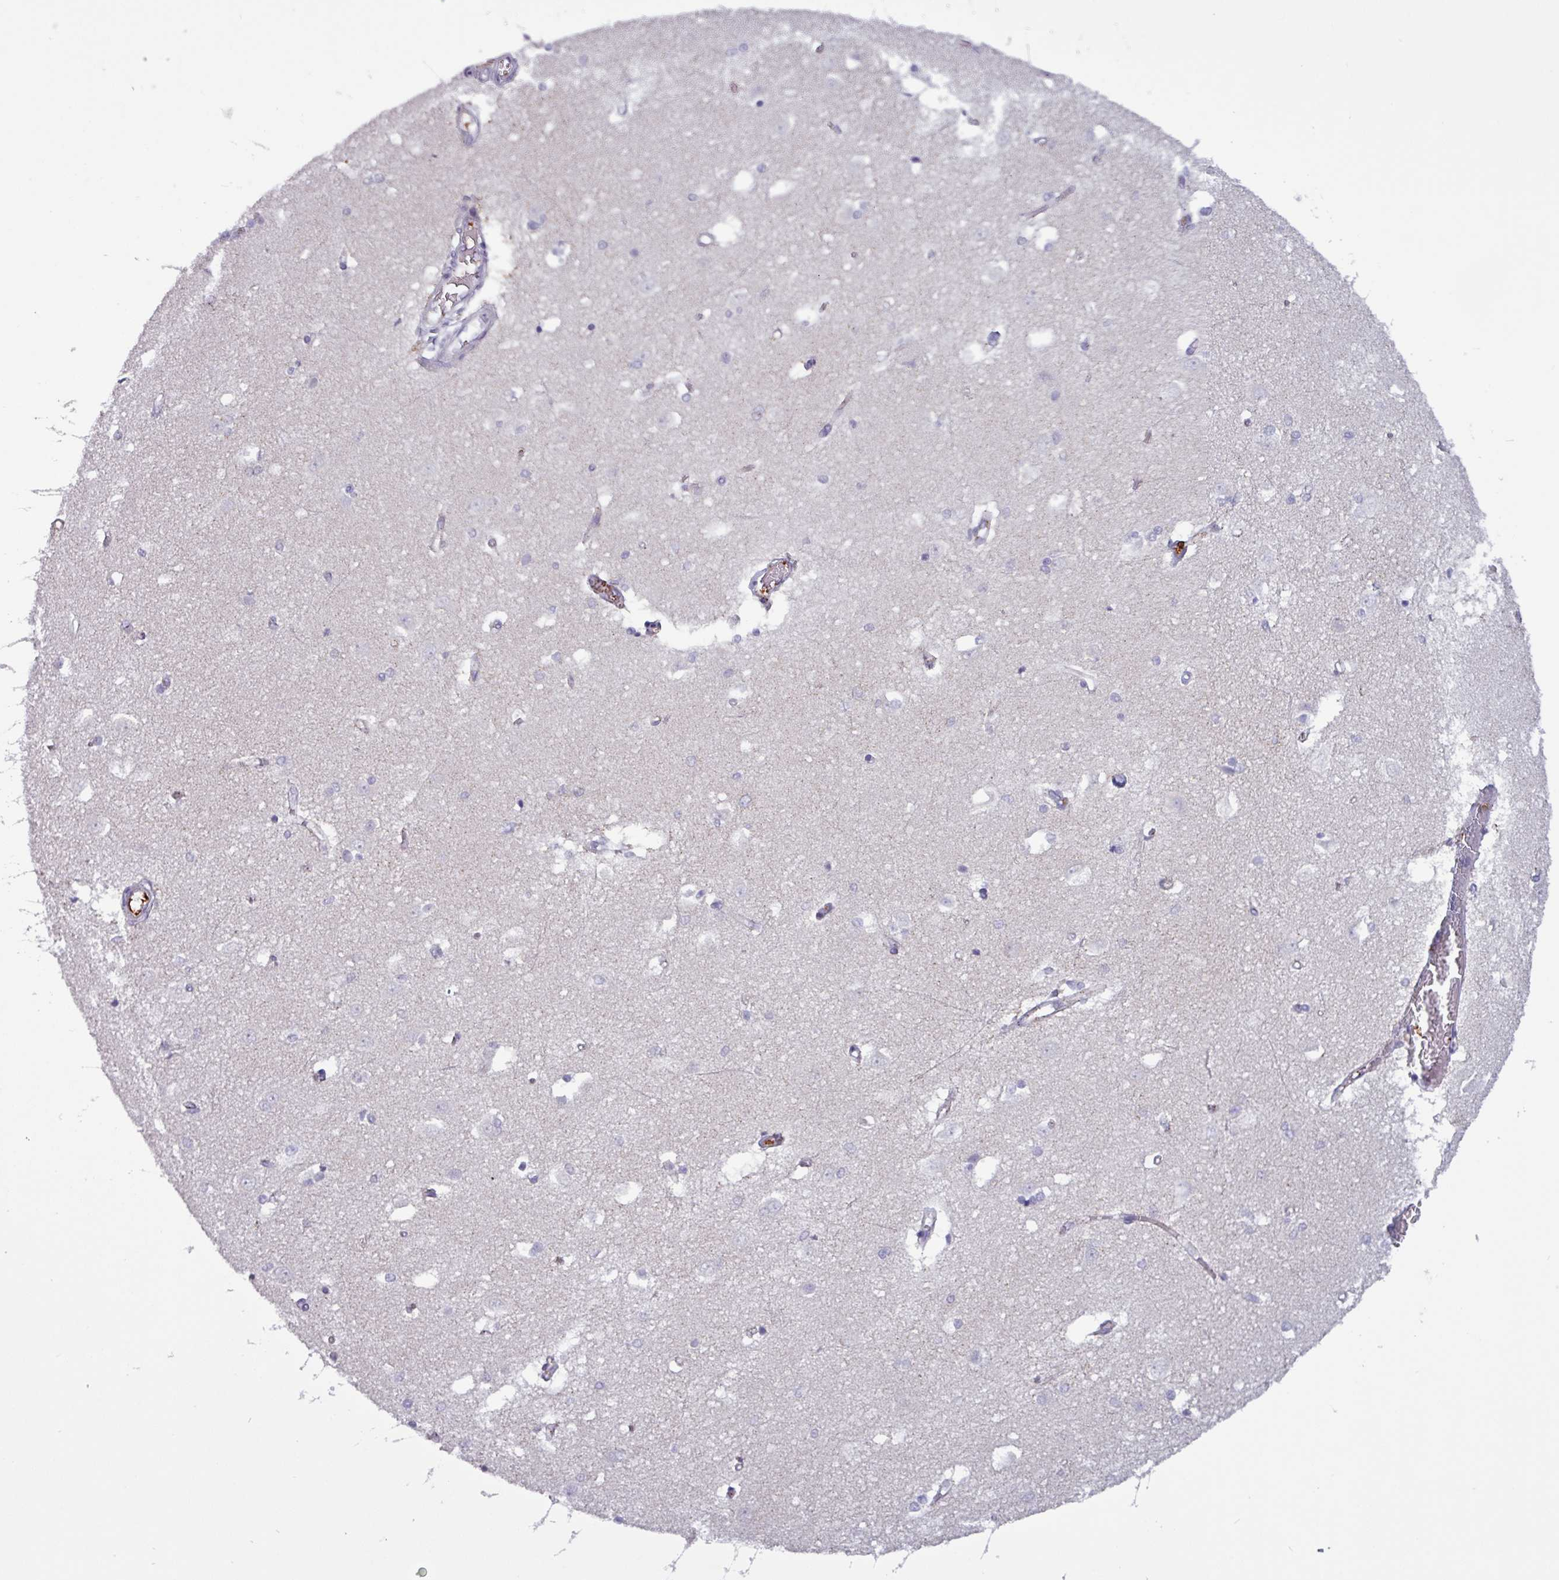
{"staining": {"intensity": "negative", "quantity": "none", "location": "none"}, "tissue": "caudate", "cell_type": "Glial cells", "image_type": "normal", "snomed": [{"axis": "morphology", "description": "Normal tissue, NOS"}, {"axis": "topography", "description": "Lateral ventricle wall"}], "caption": "The immunohistochemistry micrograph has no significant staining in glial cells of caudate. The staining is performed using DAB brown chromogen with nuclei counter-stained in using hematoxylin.", "gene": "PLIN2", "patient": {"sex": "male", "age": 37}}